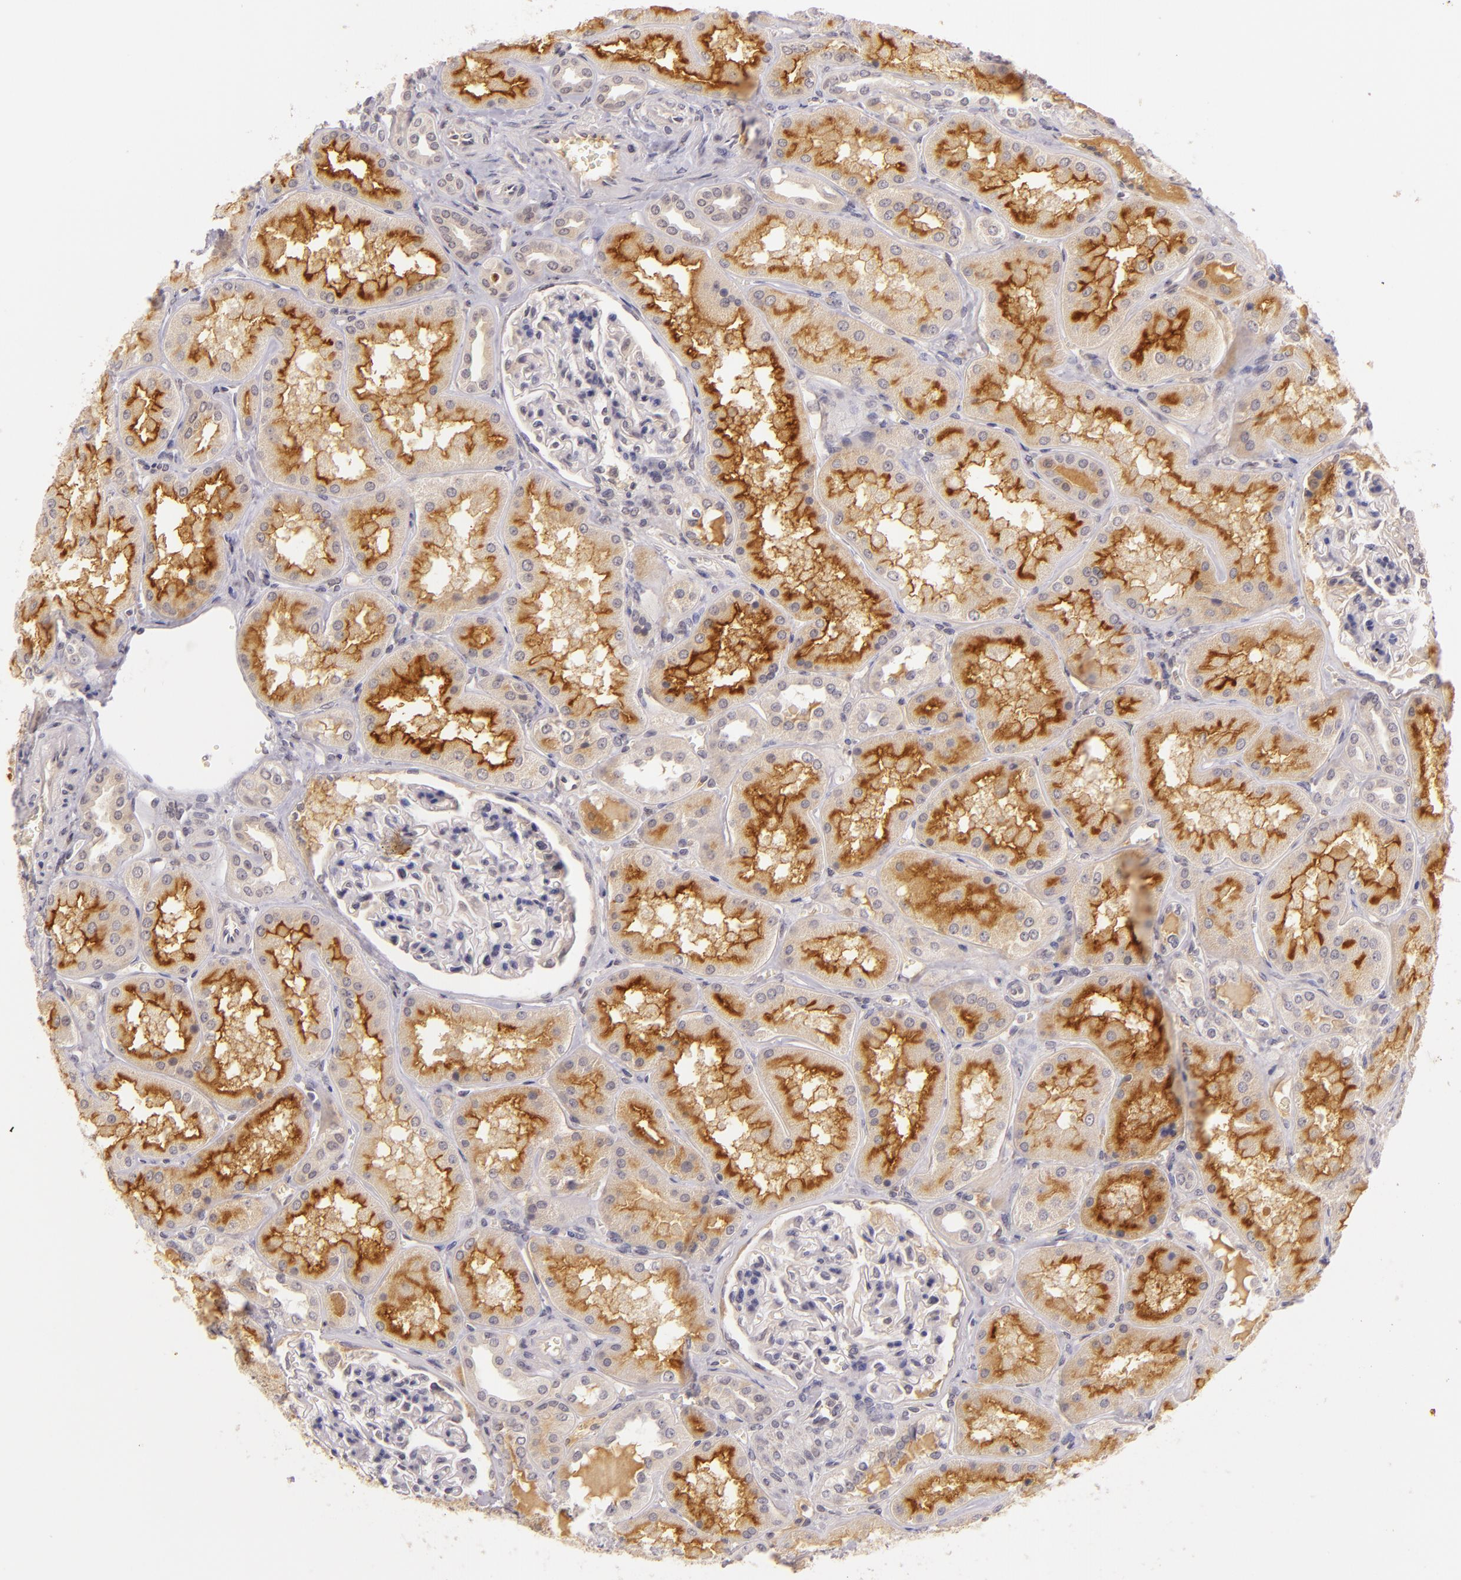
{"staining": {"intensity": "negative", "quantity": "none", "location": "none"}, "tissue": "kidney", "cell_type": "Cells in glomeruli", "image_type": "normal", "snomed": [{"axis": "morphology", "description": "Normal tissue, NOS"}, {"axis": "topography", "description": "Kidney"}], "caption": "Immunohistochemical staining of unremarkable human kidney displays no significant positivity in cells in glomeruli. The staining is performed using DAB (3,3'-diaminobenzidine) brown chromogen with nuclei counter-stained in using hematoxylin.", "gene": "CASP8", "patient": {"sex": "female", "age": 56}}